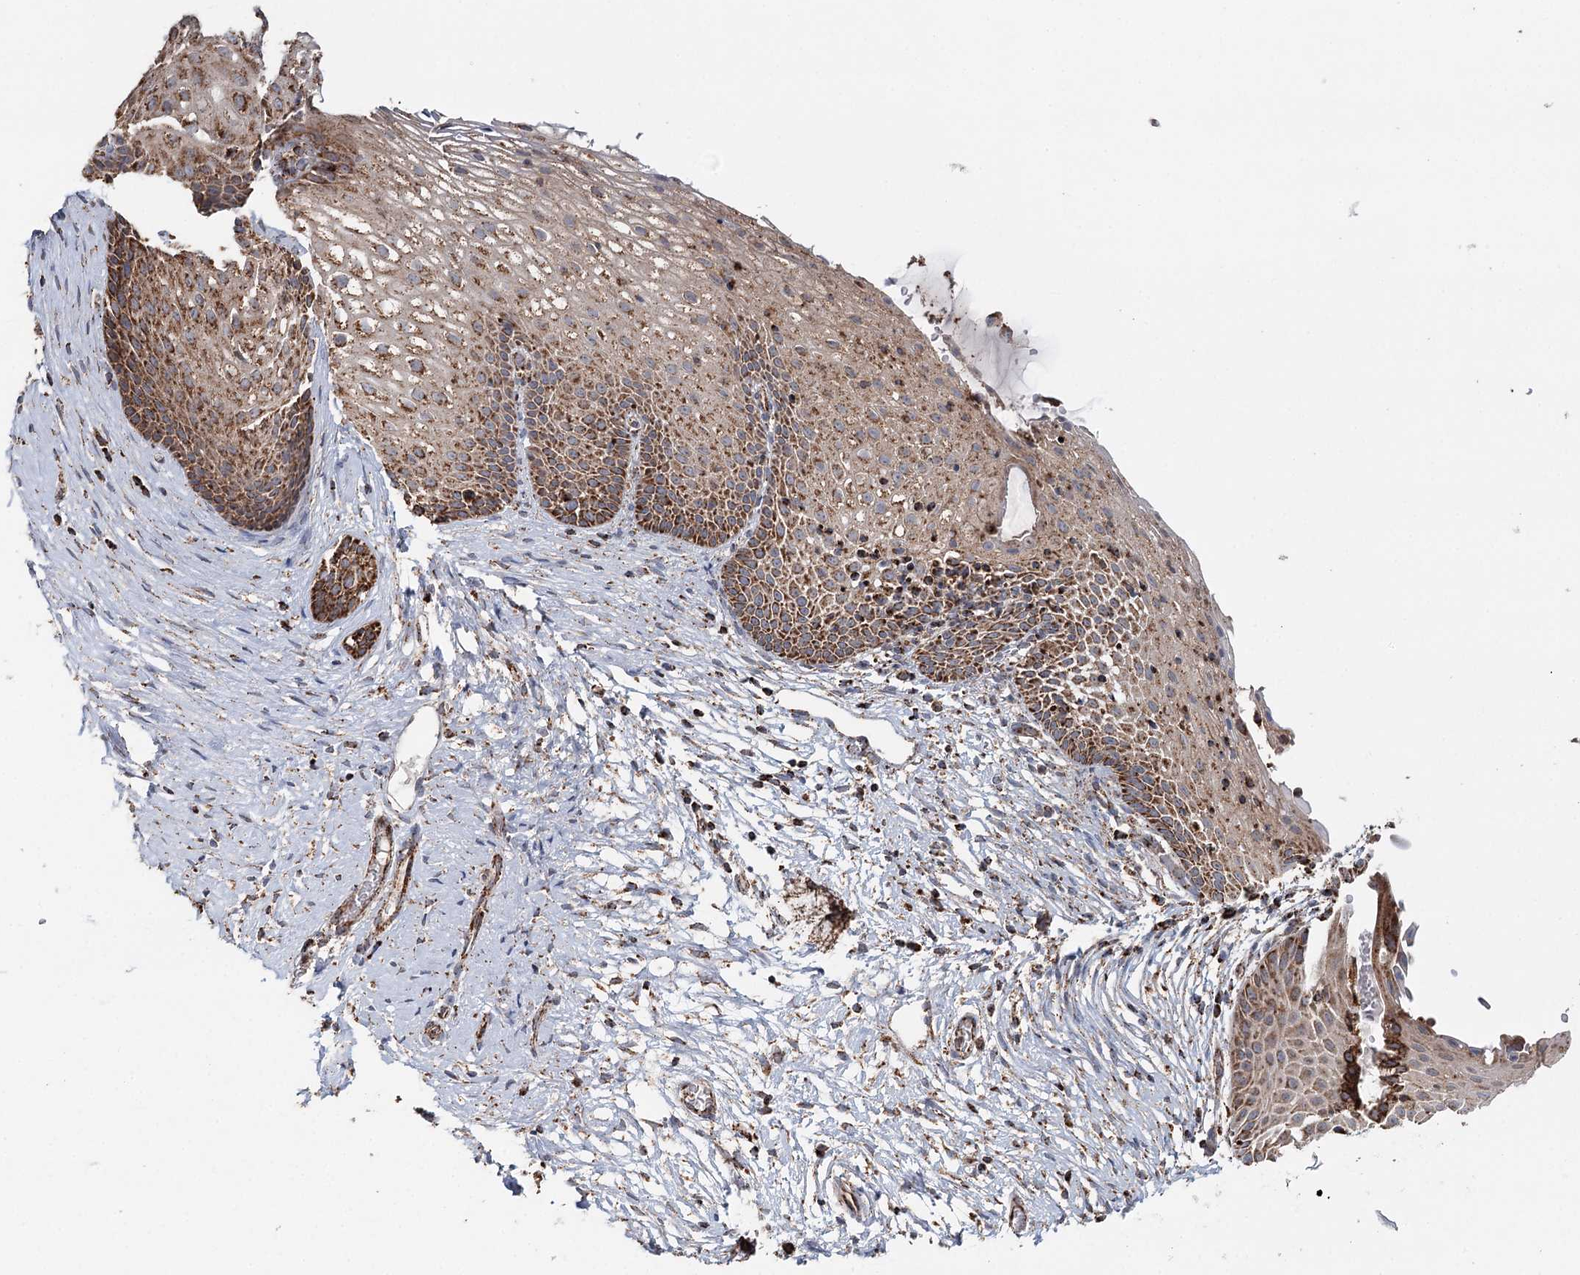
{"staining": {"intensity": "moderate", "quantity": ">75%", "location": "cytoplasmic/membranous"}, "tissue": "cervix", "cell_type": "Glandular cells", "image_type": "normal", "snomed": [{"axis": "morphology", "description": "Normal tissue, NOS"}, {"axis": "topography", "description": "Cervix"}], "caption": "Cervix stained with DAB (3,3'-diaminobenzidine) IHC exhibits medium levels of moderate cytoplasmic/membranous positivity in approximately >75% of glandular cells.", "gene": "APH1A", "patient": {"sex": "female", "age": 33}}